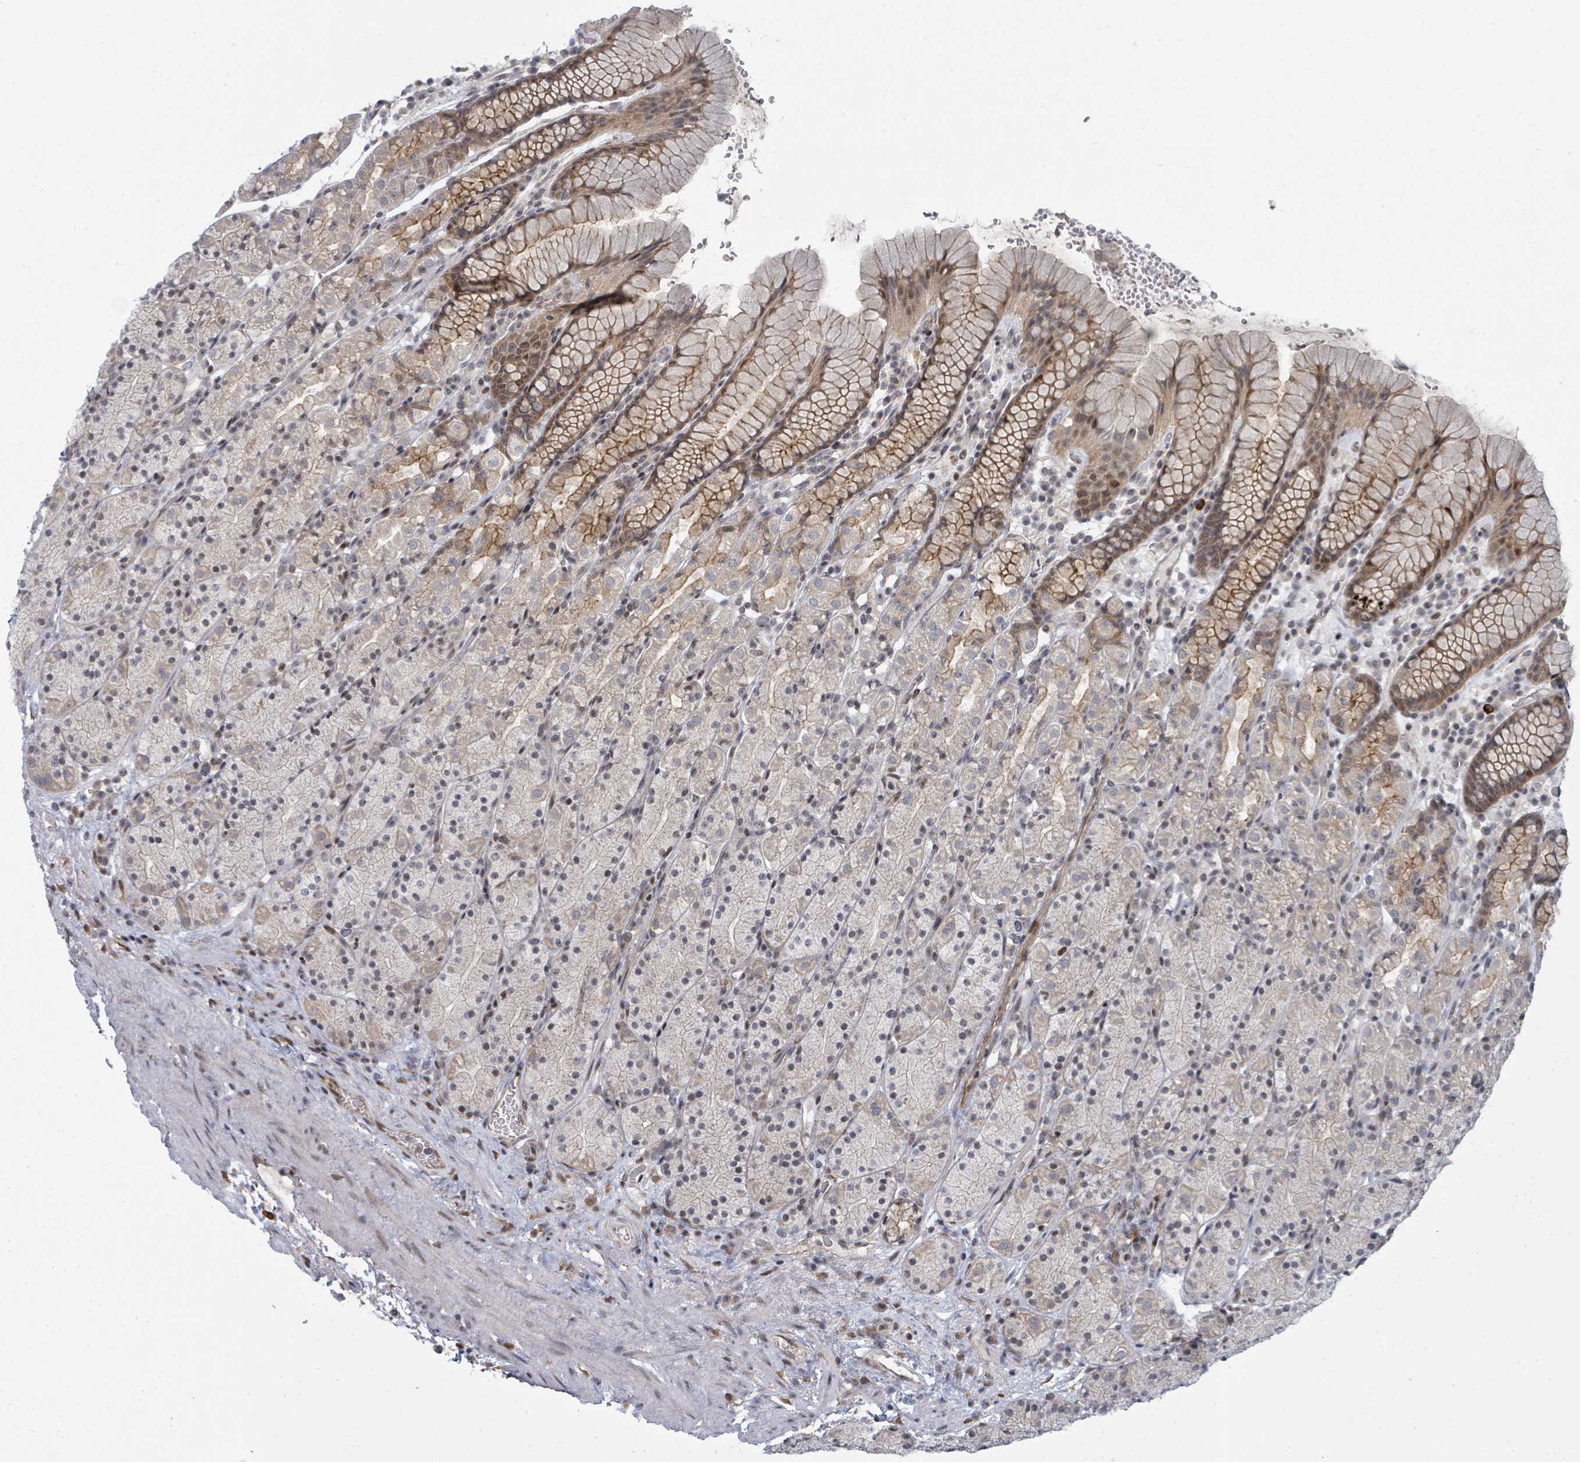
{"staining": {"intensity": "moderate", "quantity": "25%-75%", "location": "cytoplasmic/membranous"}, "tissue": "stomach", "cell_type": "Glandular cells", "image_type": "normal", "snomed": [{"axis": "morphology", "description": "Normal tissue, NOS"}, {"axis": "topography", "description": "Stomach, upper"}, {"axis": "topography", "description": "Stomach"}], "caption": "This photomicrograph shows benign stomach stained with IHC to label a protein in brown. The cytoplasmic/membranous of glandular cells show moderate positivity for the protein. Nuclei are counter-stained blue.", "gene": "PSMG2", "patient": {"sex": "male", "age": 62}}